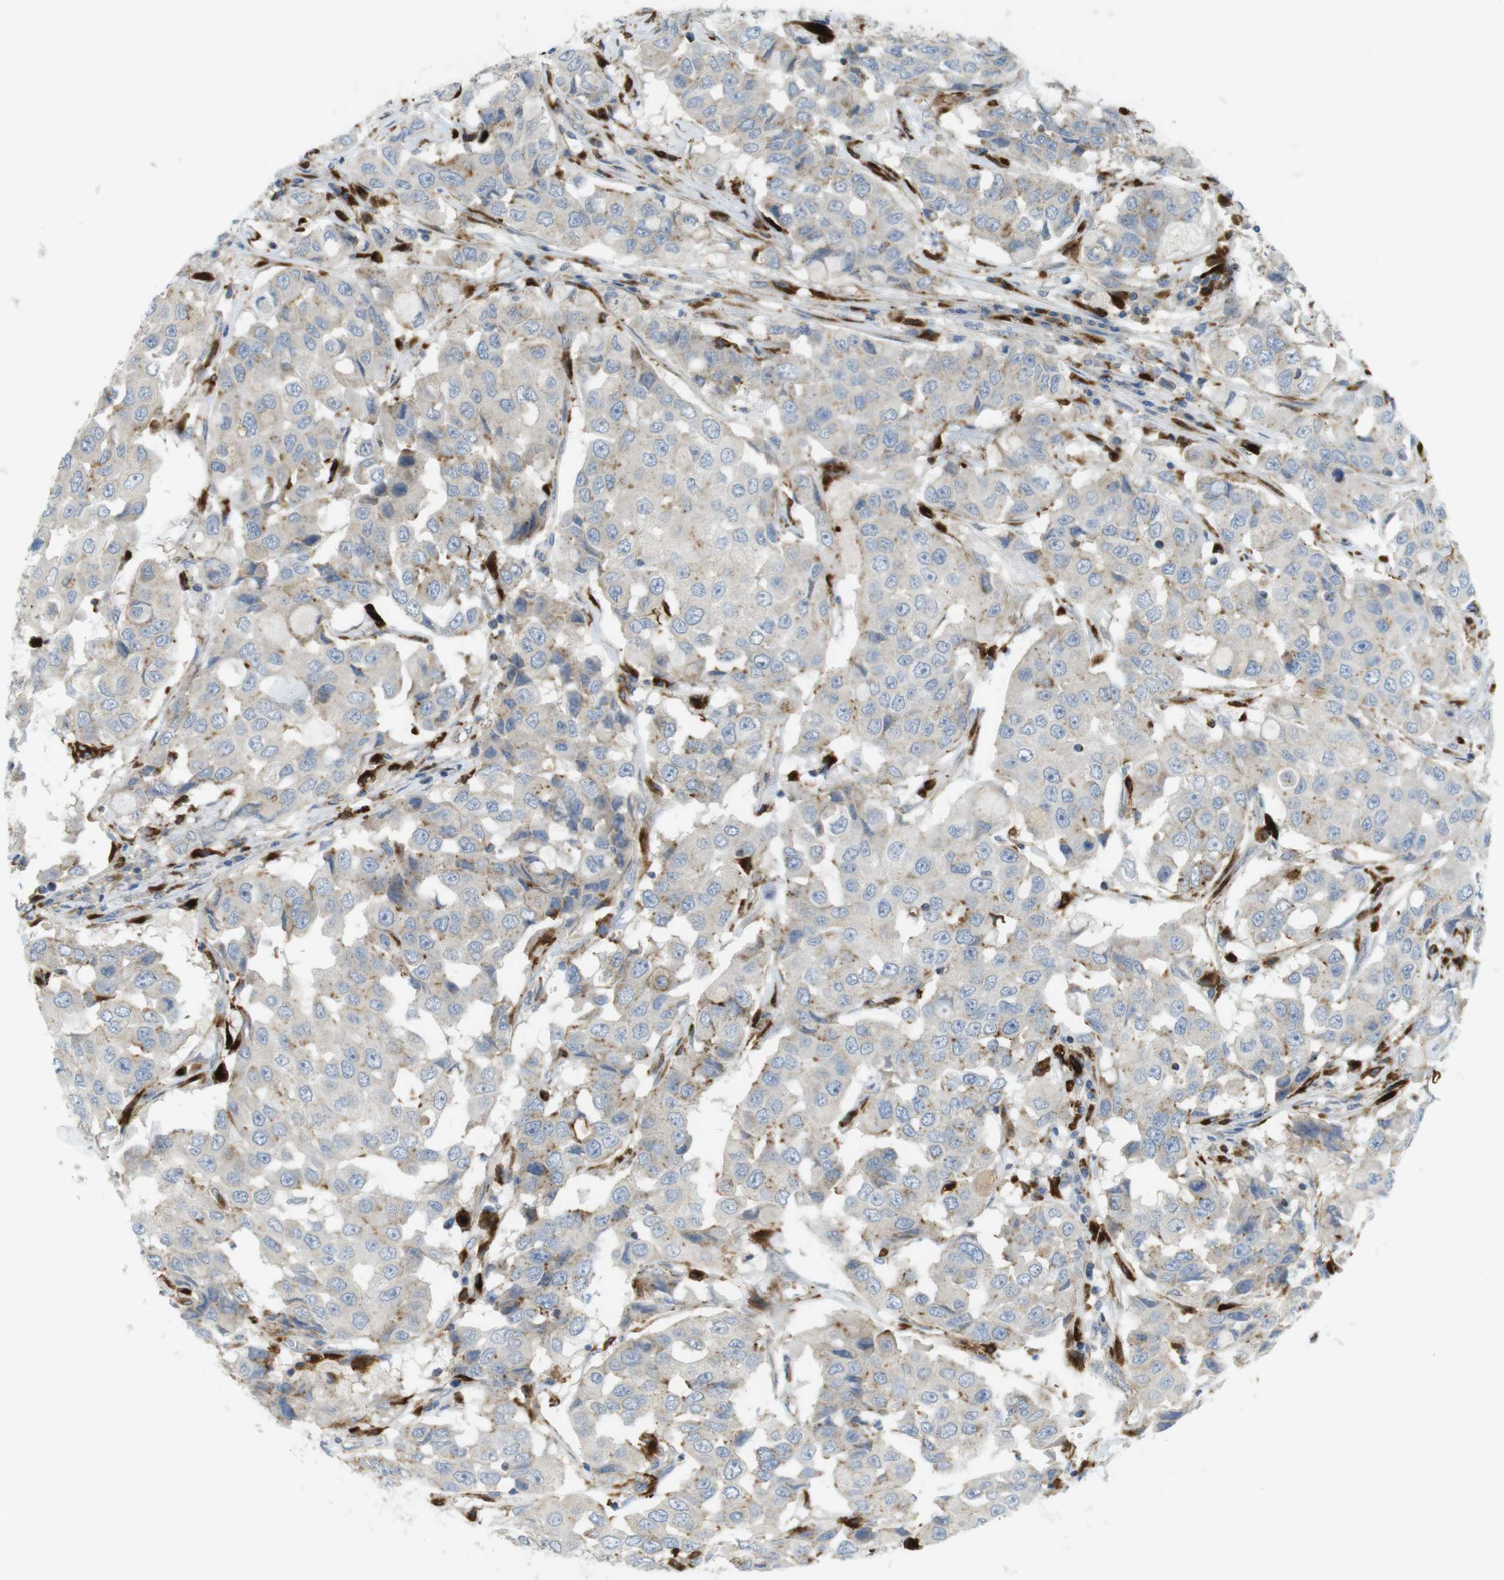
{"staining": {"intensity": "weak", "quantity": "<25%", "location": "cytoplasmic/membranous"}, "tissue": "breast cancer", "cell_type": "Tumor cells", "image_type": "cancer", "snomed": [{"axis": "morphology", "description": "Duct carcinoma"}, {"axis": "topography", "description": "Breast"}], "caption": "DAB immunohistochemical staining of human breast cancer shows no significant expression in tumor cells. (Brightfield microscopy of DAB (3,3'-diaminobenzidine) immunohistochemistry (IHC) at high magnification).", "gene": "LAMP1", "patient": {"sex": "female", "age": 27}}